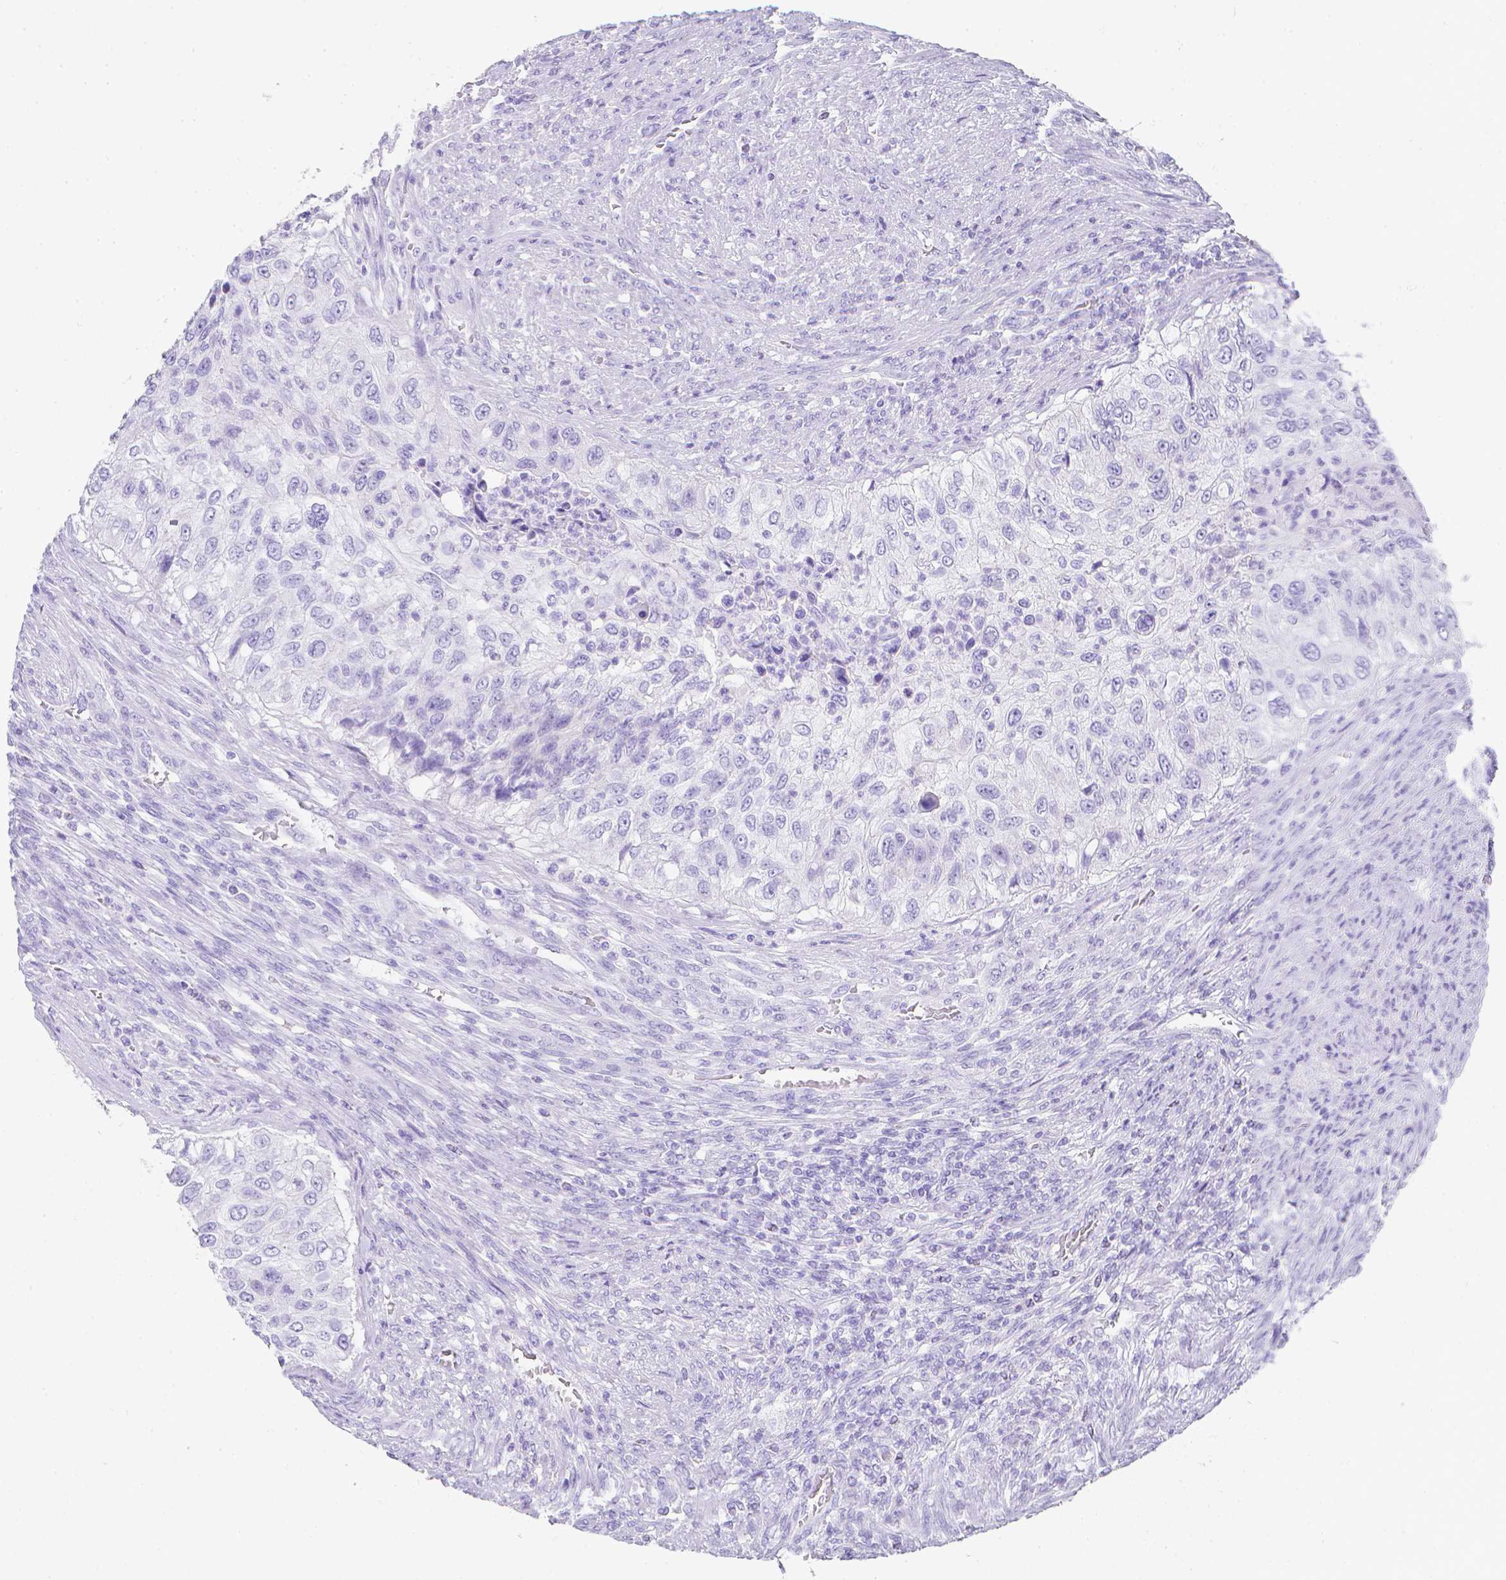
{"staining": {"intensity": "negative", "quantity": "none", "location": "none"}, "tissue": "urothelial cancer", "cell_type": "Tumor cells", "image_type": "cancer", "snomed": [{"axis": "morphology", "description": "Urothelial carcinoma, High grade"}, {"axis": "topography", "description": "Urinary bladder"}], "caption": "Image shows no significant protein positivity in tumor cells of urothelial cancer.", "gene": "LGALS4", "patient": {"sex": "female", "age": 60}}